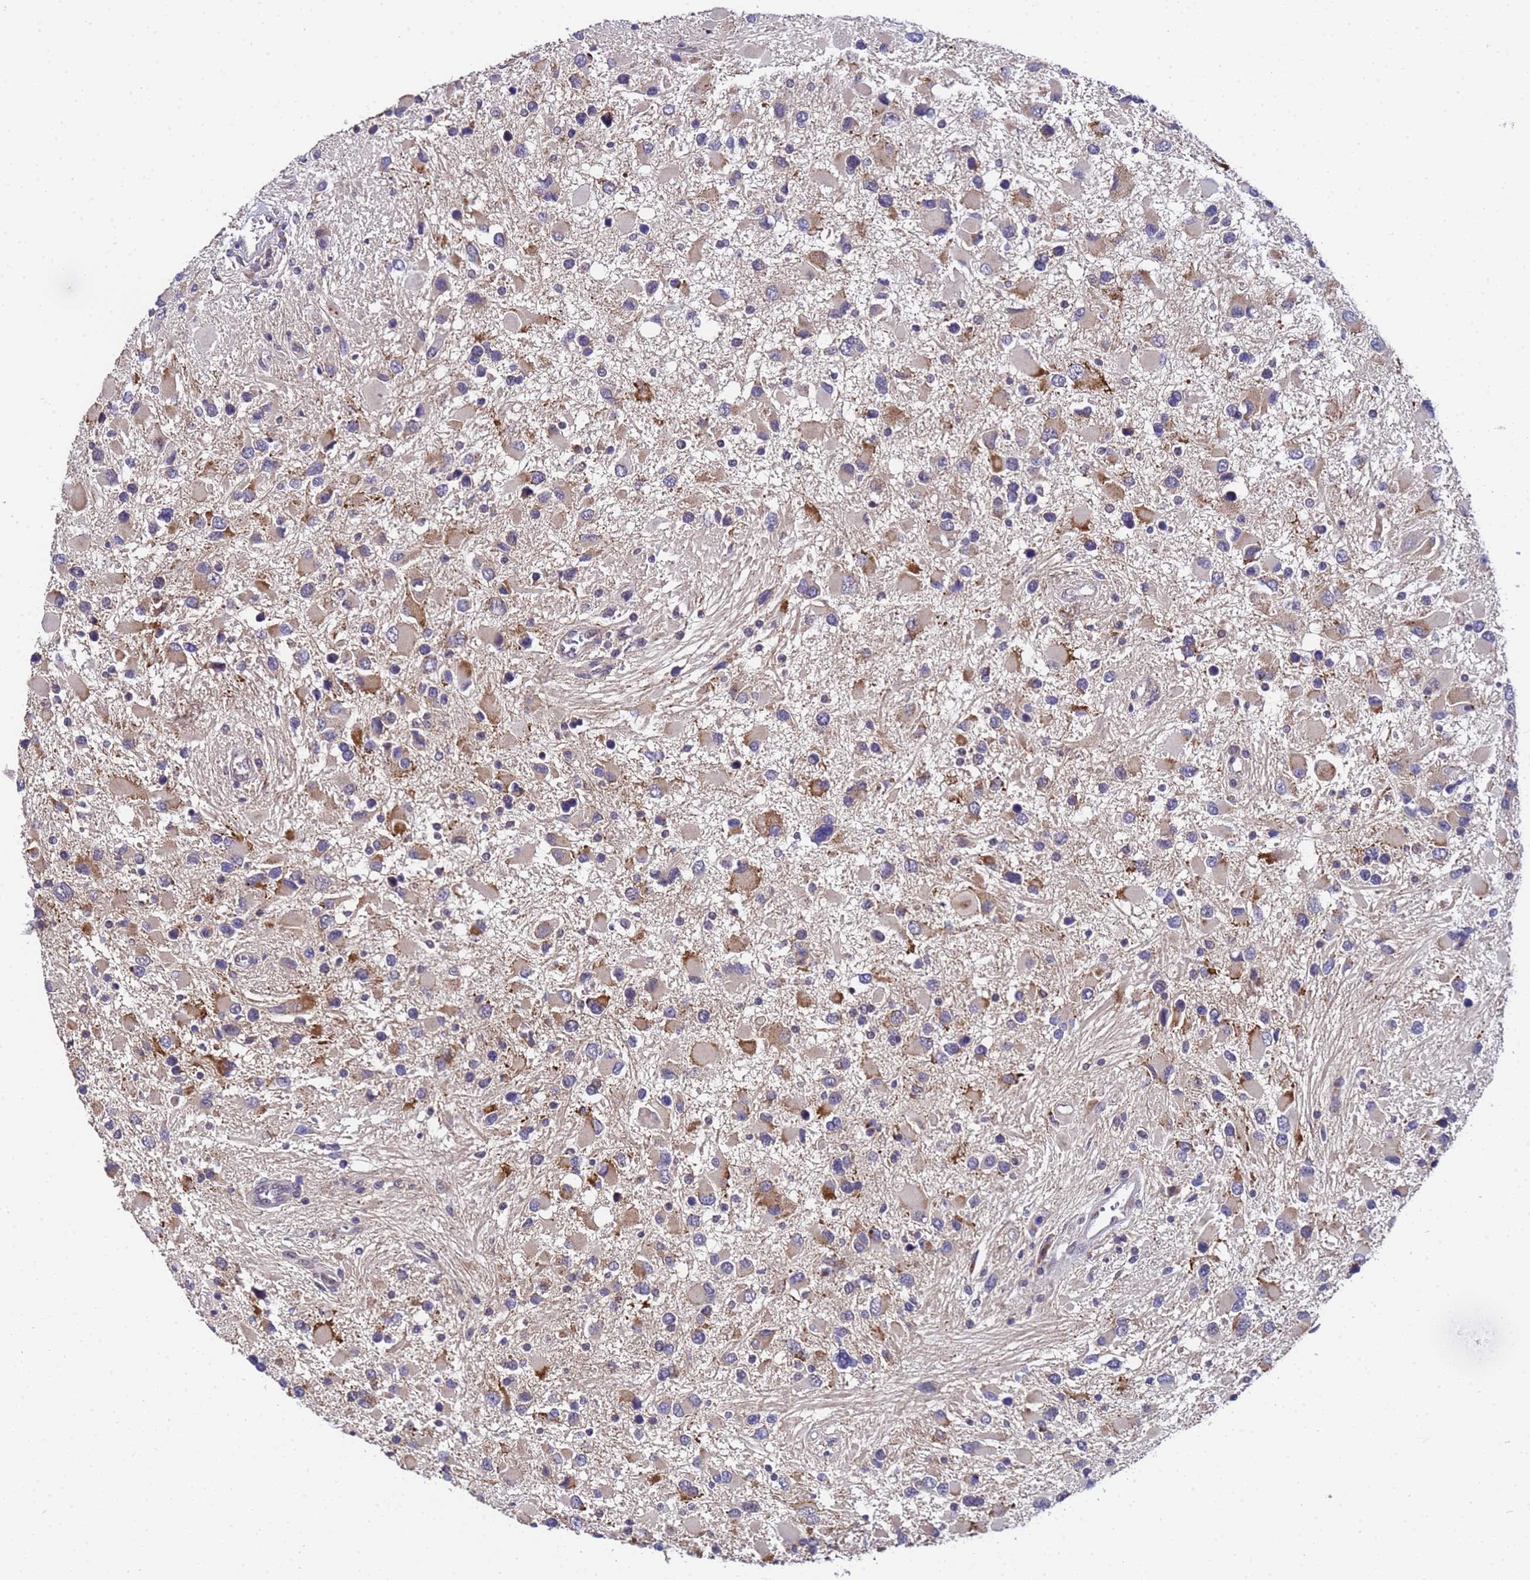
{"staining": {"intensity": "moderate", "quantity": "25%-75%", "location": "cytoplasmic/membranous"}, "tissue": "glioma", "cell_type": "Tumor cells", "image_type": "cancer", "snomed": [{"axis": "morphology", "description": "Glioma, malignant, High grade"}, {"axis": "topography", "description": "Brain"}], "caption": "Glioma stained for a protein (brown) shows moderate cytoplasmic/membranous positive staining in about 25%-75% of tumor cells.", "gene": "ANAPC13", "patient": {"sex": "male", "age": 53}}